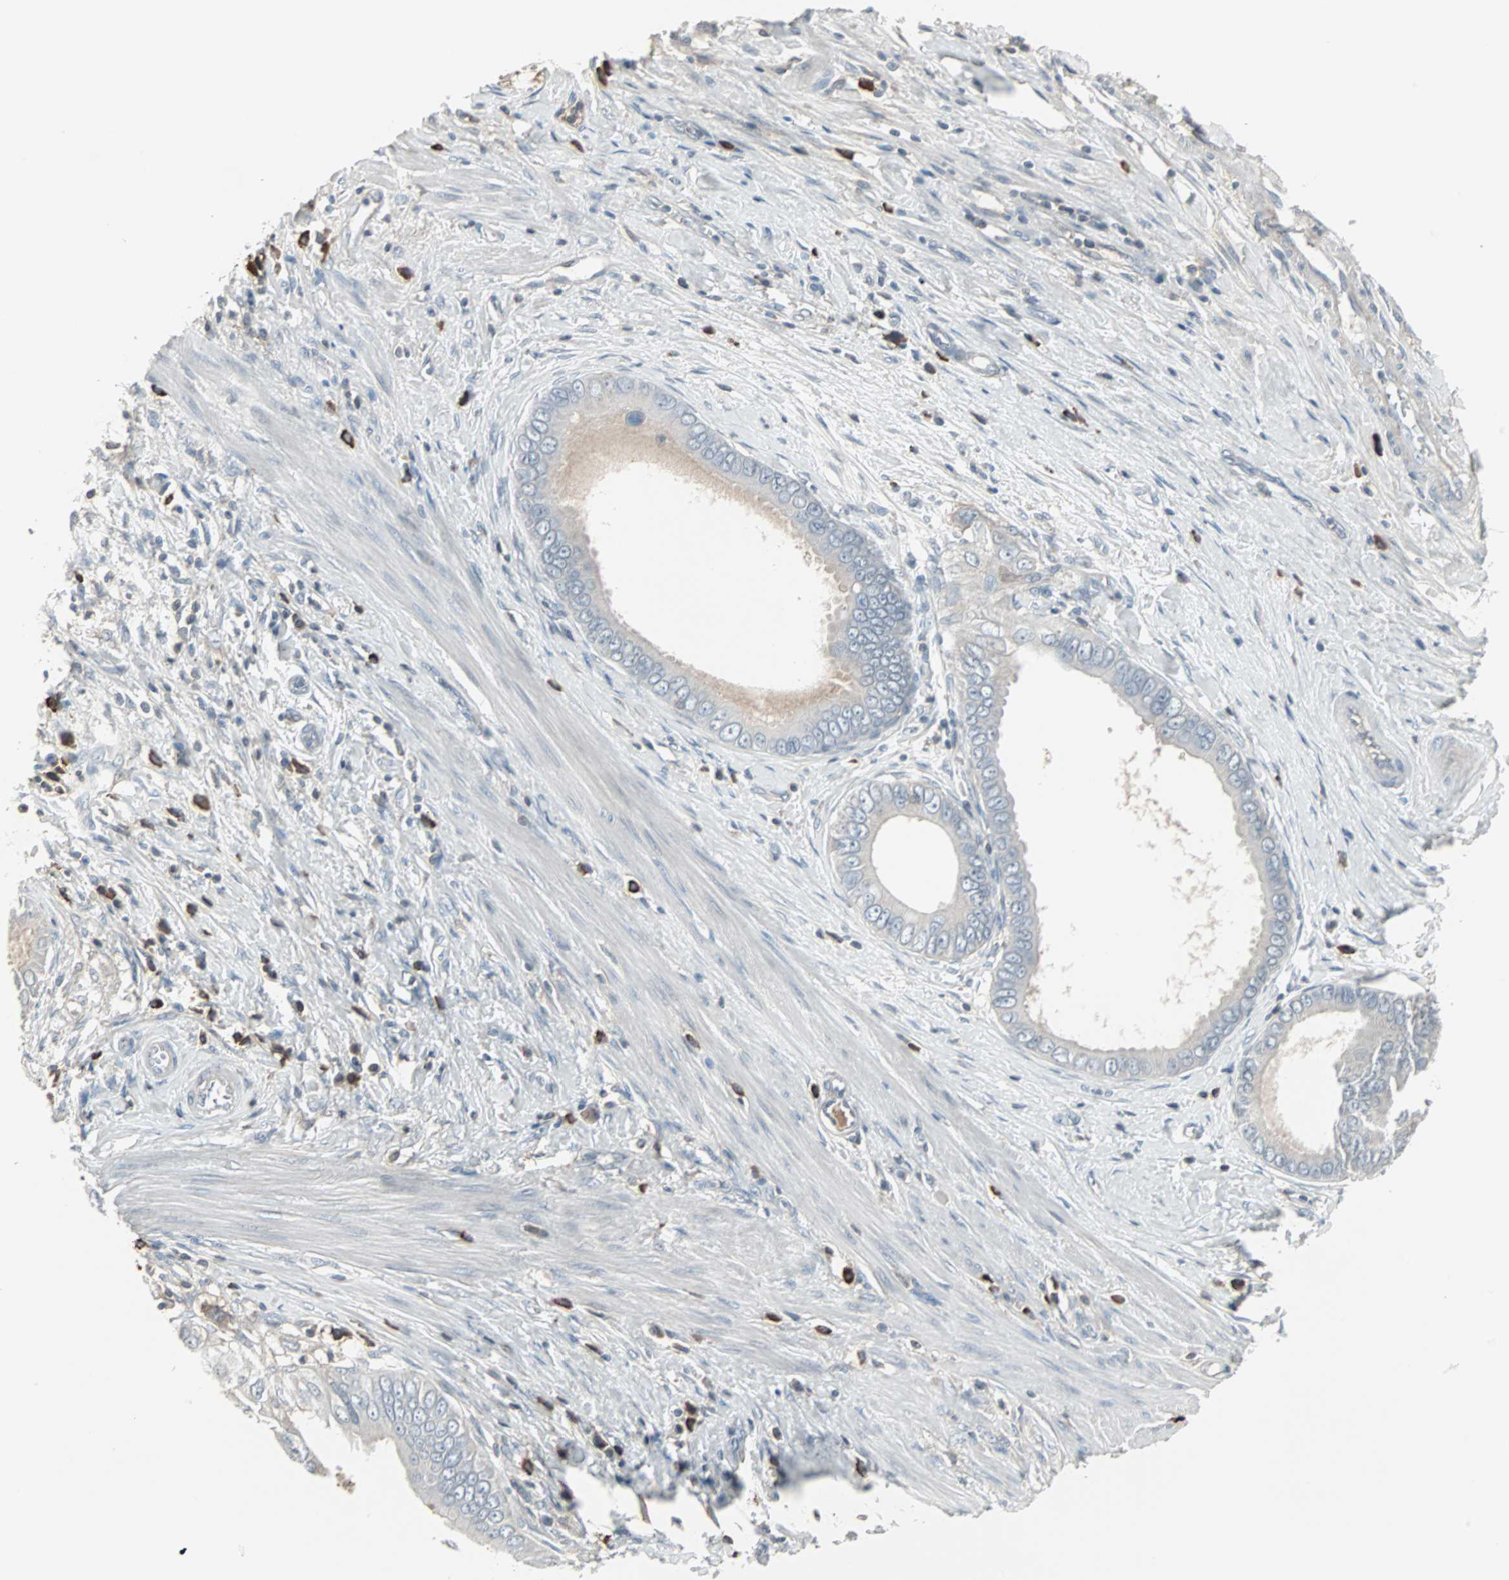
{"staining": {"intensity": "weak", "quantity": "25%-75%", "location": "cytoplasmic/membranous"}, "tissue": "pancreatic cancer", "cell_type": "Tumor cells", "image_type": "cancer", "snomed": [{"axis": "morphology", "description": "Normal tissue, NOS"}, {"axis": "topography", "description": "Lymph node"}], "caption": "IHC staining of pancreatic cancer, which reveals low levels of weak cytoplasmic/membranous positivity in about 25%-75% of tumor cells indicating weak cytoplasmic/membranous protein staining. The staining was performed using DAB (brown) for protein detection and nuclei were counterstained in hematoxylin (blue).", "gene": "ZSCAN32", "patient": {"sex": "male", "age": 50}}